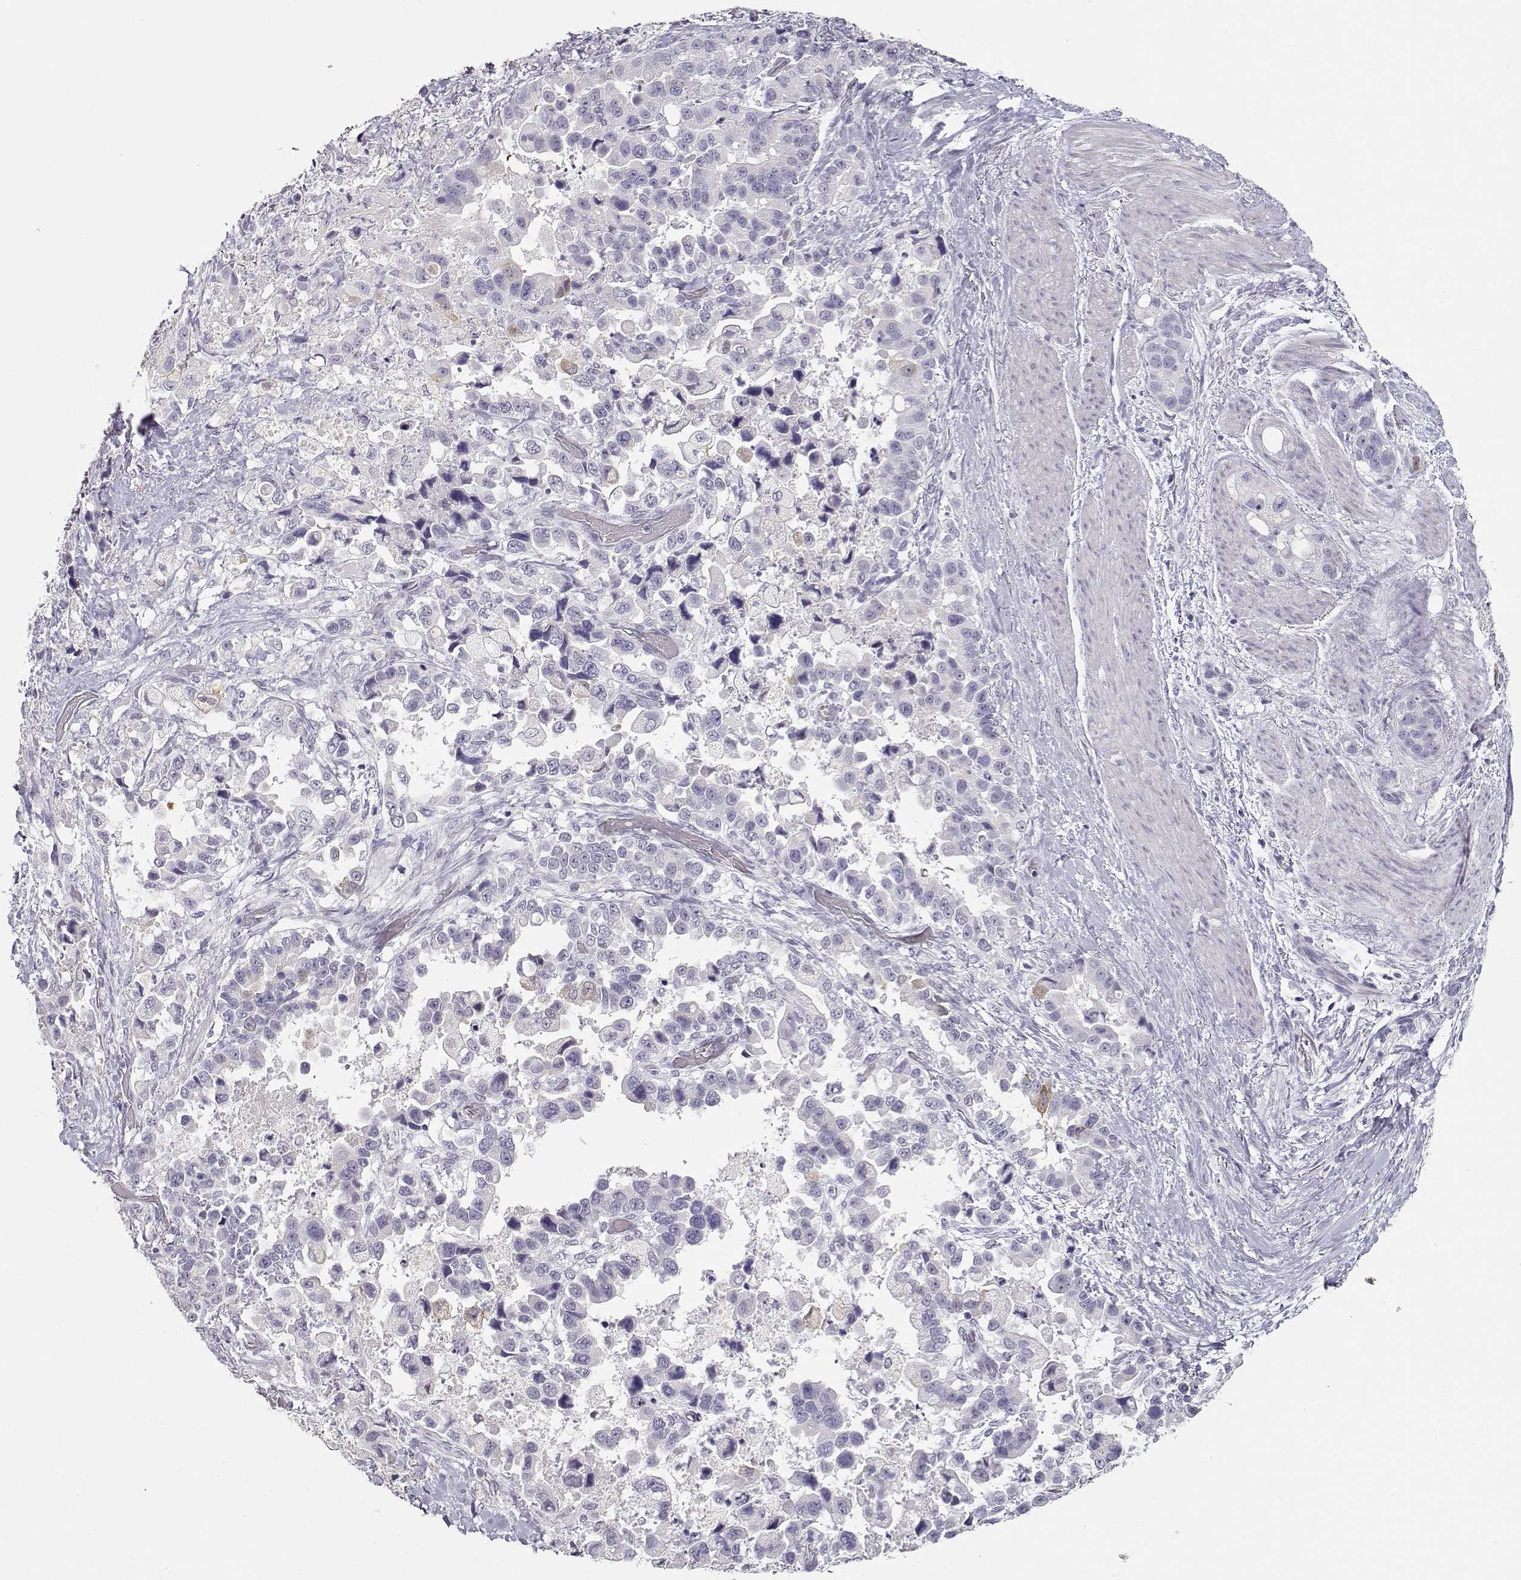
{"staining": {"intensity": "negative", "quantity": "none", "location": "none"}, "tissue": "stomach cancer", "cell_type": "Tumor cells", "image_type": "cancer", "snomed": [{"axis": "morphology", "description": "Adenocarcinoma, NOS"}, {"axis": "topography", "description": "Stomach"}], "caption": "Micrograph shows no protein positivity in tumor cells of adenocarcinoma (stomach) tissue. The staining is performed using DAB brown chromogen with nuclei counter-stained in using hematoxylin.", "gene": "MAGEC1", "patient": {"sex": "male", "age": 59}}